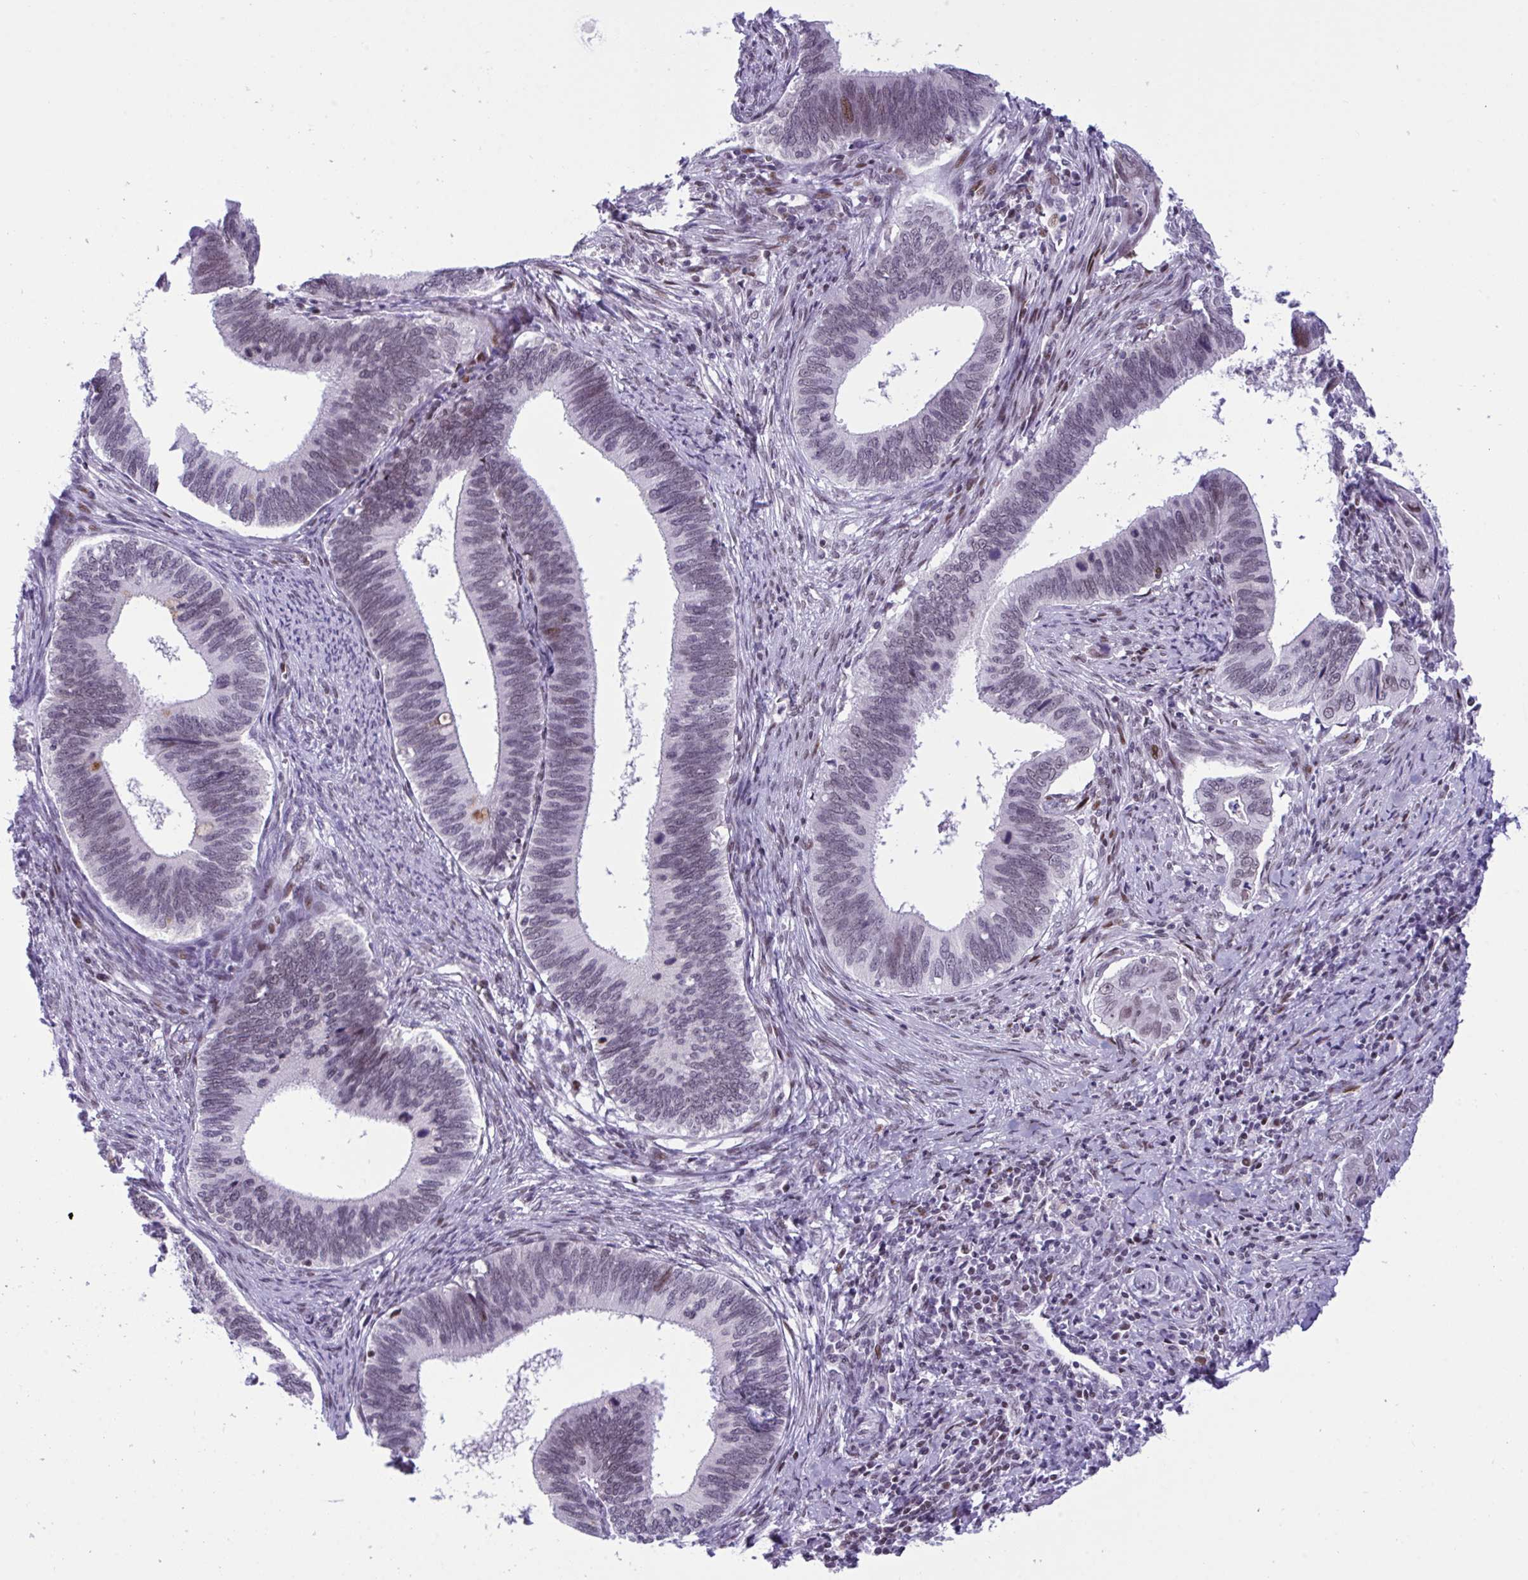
{"staining": {"intensity": "moderate", "quantity": "<25%", "location": "nuclear"}, "tissue": "cervical cancer", "cell_type": "Tumor cells", "image_type": "cancer", "snomed": [{"axis": "morphology", "description": "Adenocarcinoma, NOS"}, {"axis": "topography", "description": "Cervix"}], "caption": "An IHC photomicrograph of neoplastic tissue is shown. Protein staining in brown highlights moderate nuclear positivity in adenocarcinoma (cervical) within tumor cells.", "gene": "ZFHX3", "patient": {"sex": "female", "age": 42}}